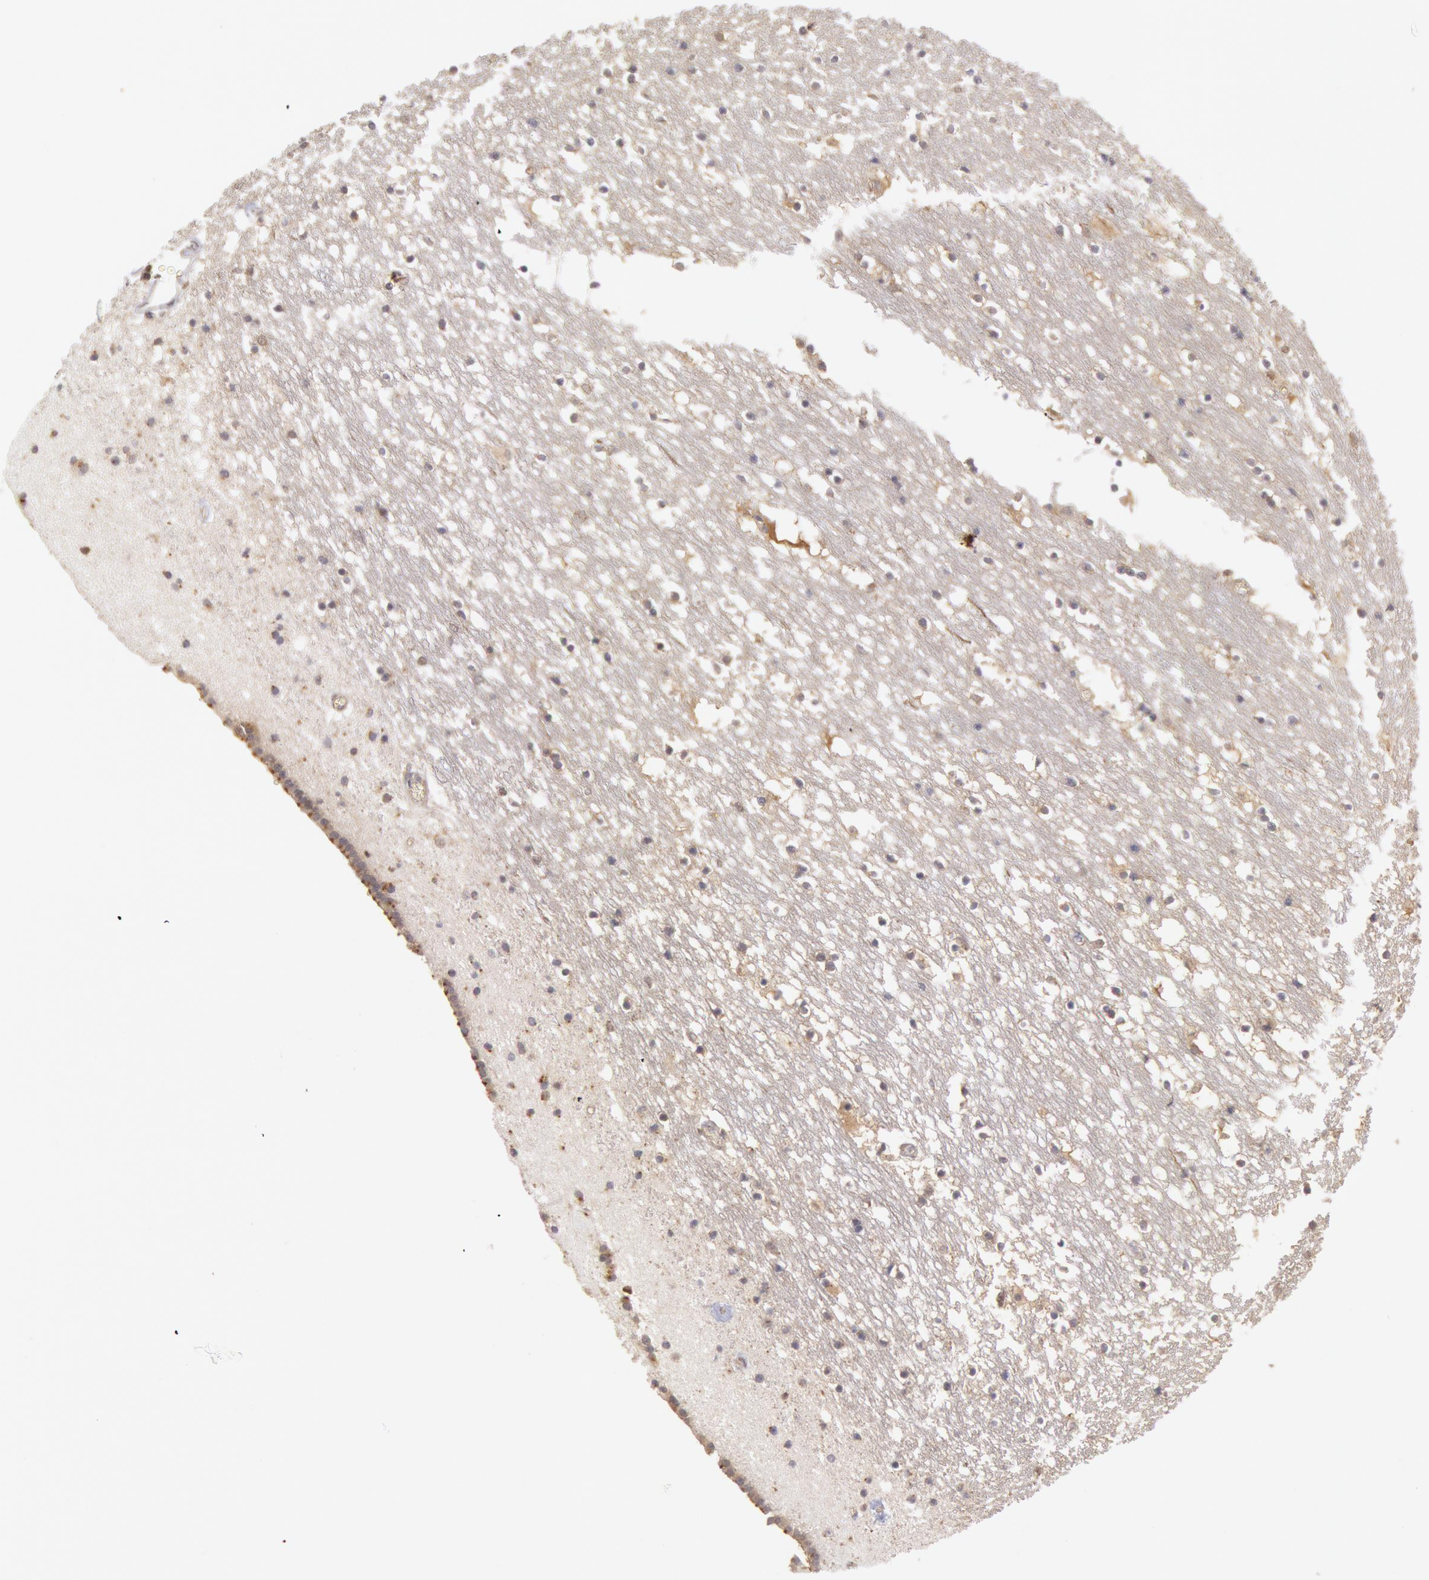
{"staining": {"intensity": "negative", "quantity": "none", "location": "none"}, "tissue": "caudate", "cell_type": "Glial cells", "image_type": "normal", "snomed": [{"axis": "morphology", "description": "Normal tissue, NOS"}, {"axis": "topography", "description": "Lateral ventricle wall"}], "caption": "DAB (3,3'-diaminobenzidine) immunohistochemical staining of normal human caudate reveals no significant staining in glial cells. (IHC, brightfield microscopy, high magnification).", "gene": "PLA2G6", "patient": {"sex": "male", "age": 45}}